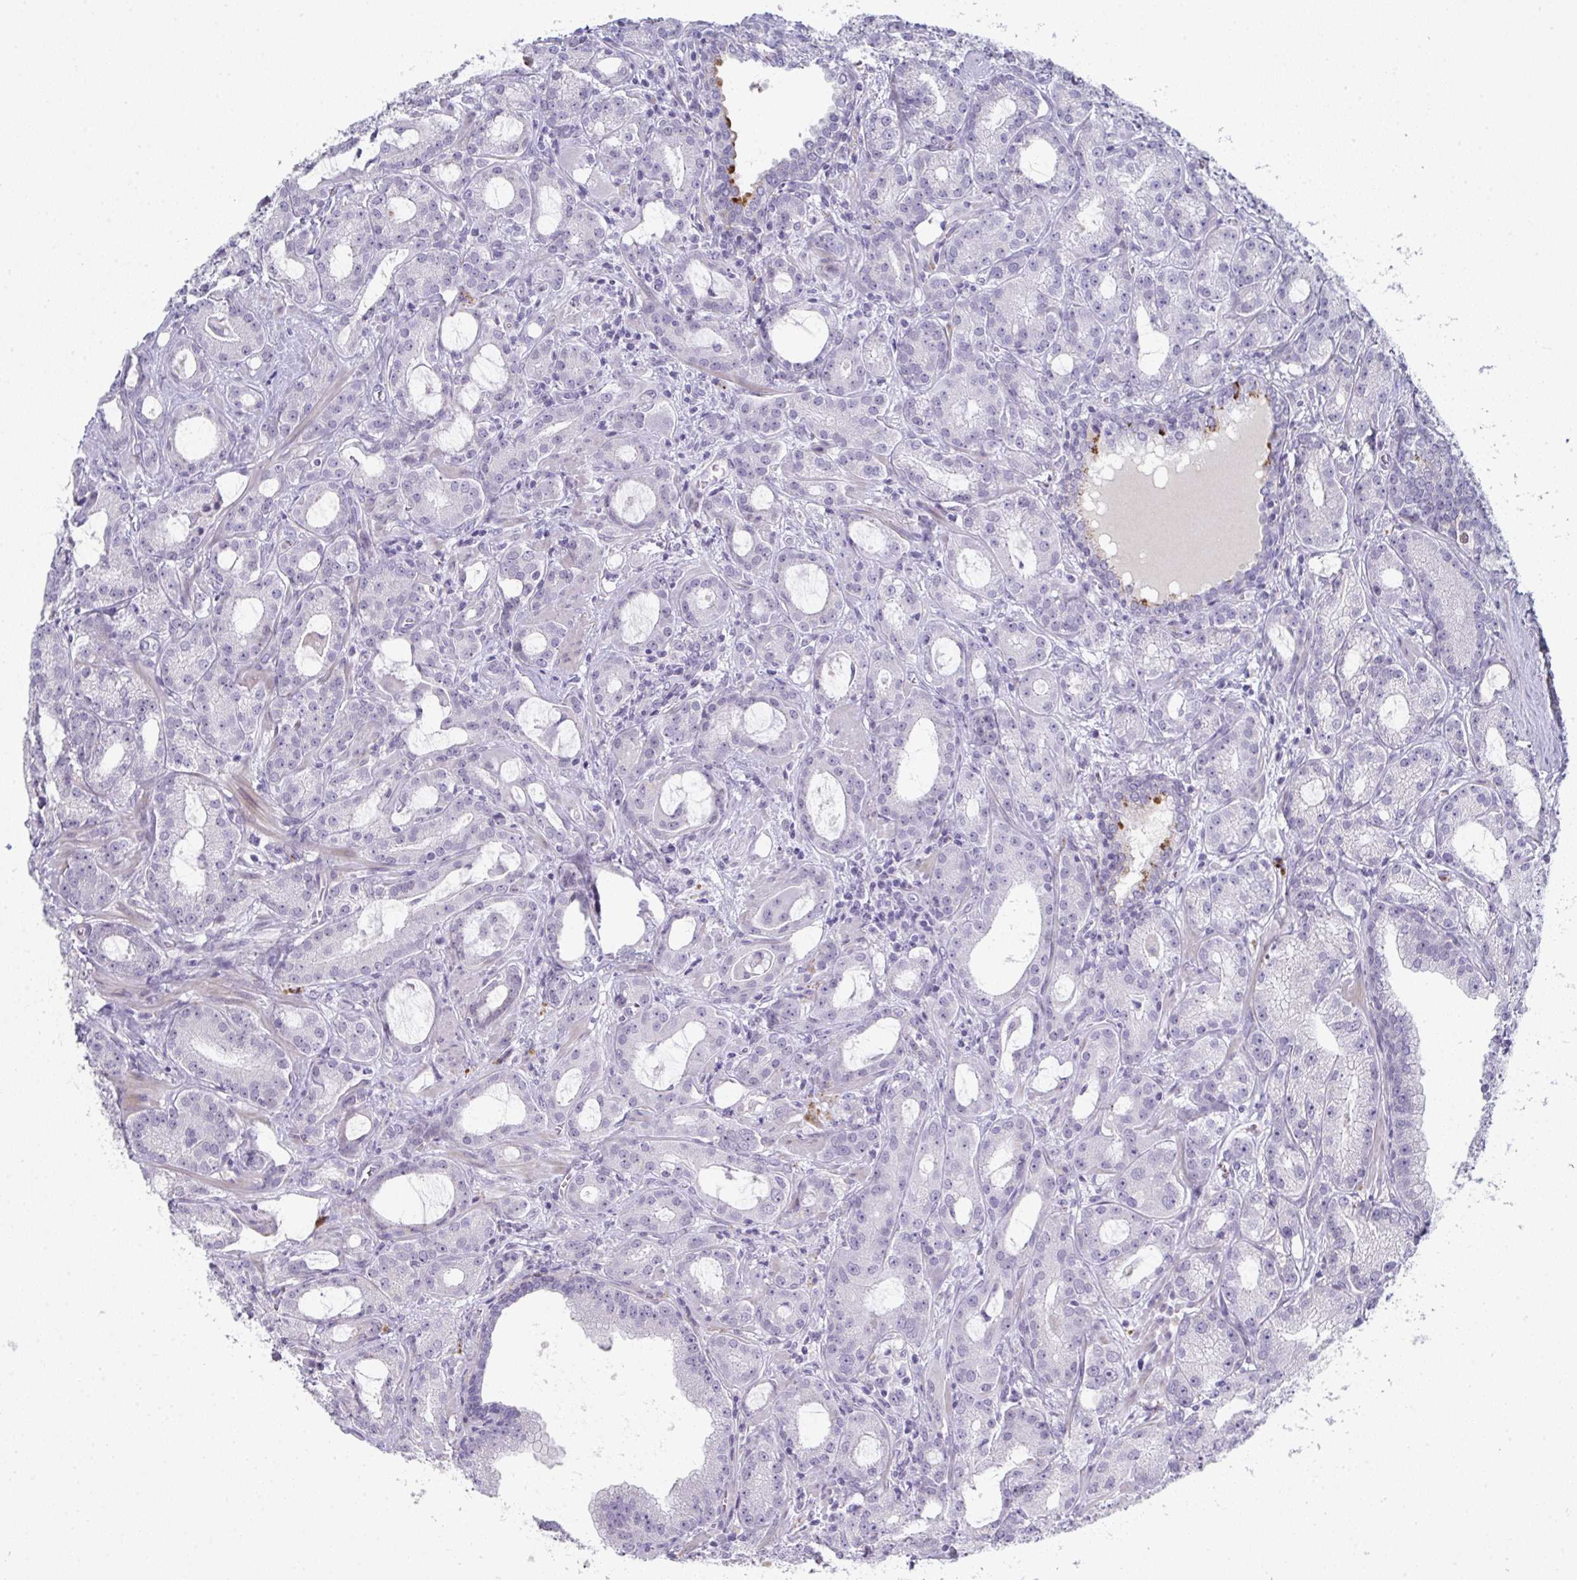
{"staining": {"intensity": "negative", "quantity": "none", "location": "none"}, "tissue": "prostate cancer", "cell_type": "Tumor cells", "image_type": "cancer", "snomed": [{"axis": "morphology", "description": "Adenocarcinoma, High grade"}, {"axis": "topography", "description": "Prostate"}], "caption": "A high-resolution photomicrograph shows immunohistochemistry (IHC) staining of prostate cancer, which reveals no significant staining in tumor cells.", "gene": "A1CF", "patient": {"sex": "male", "age": 65}}